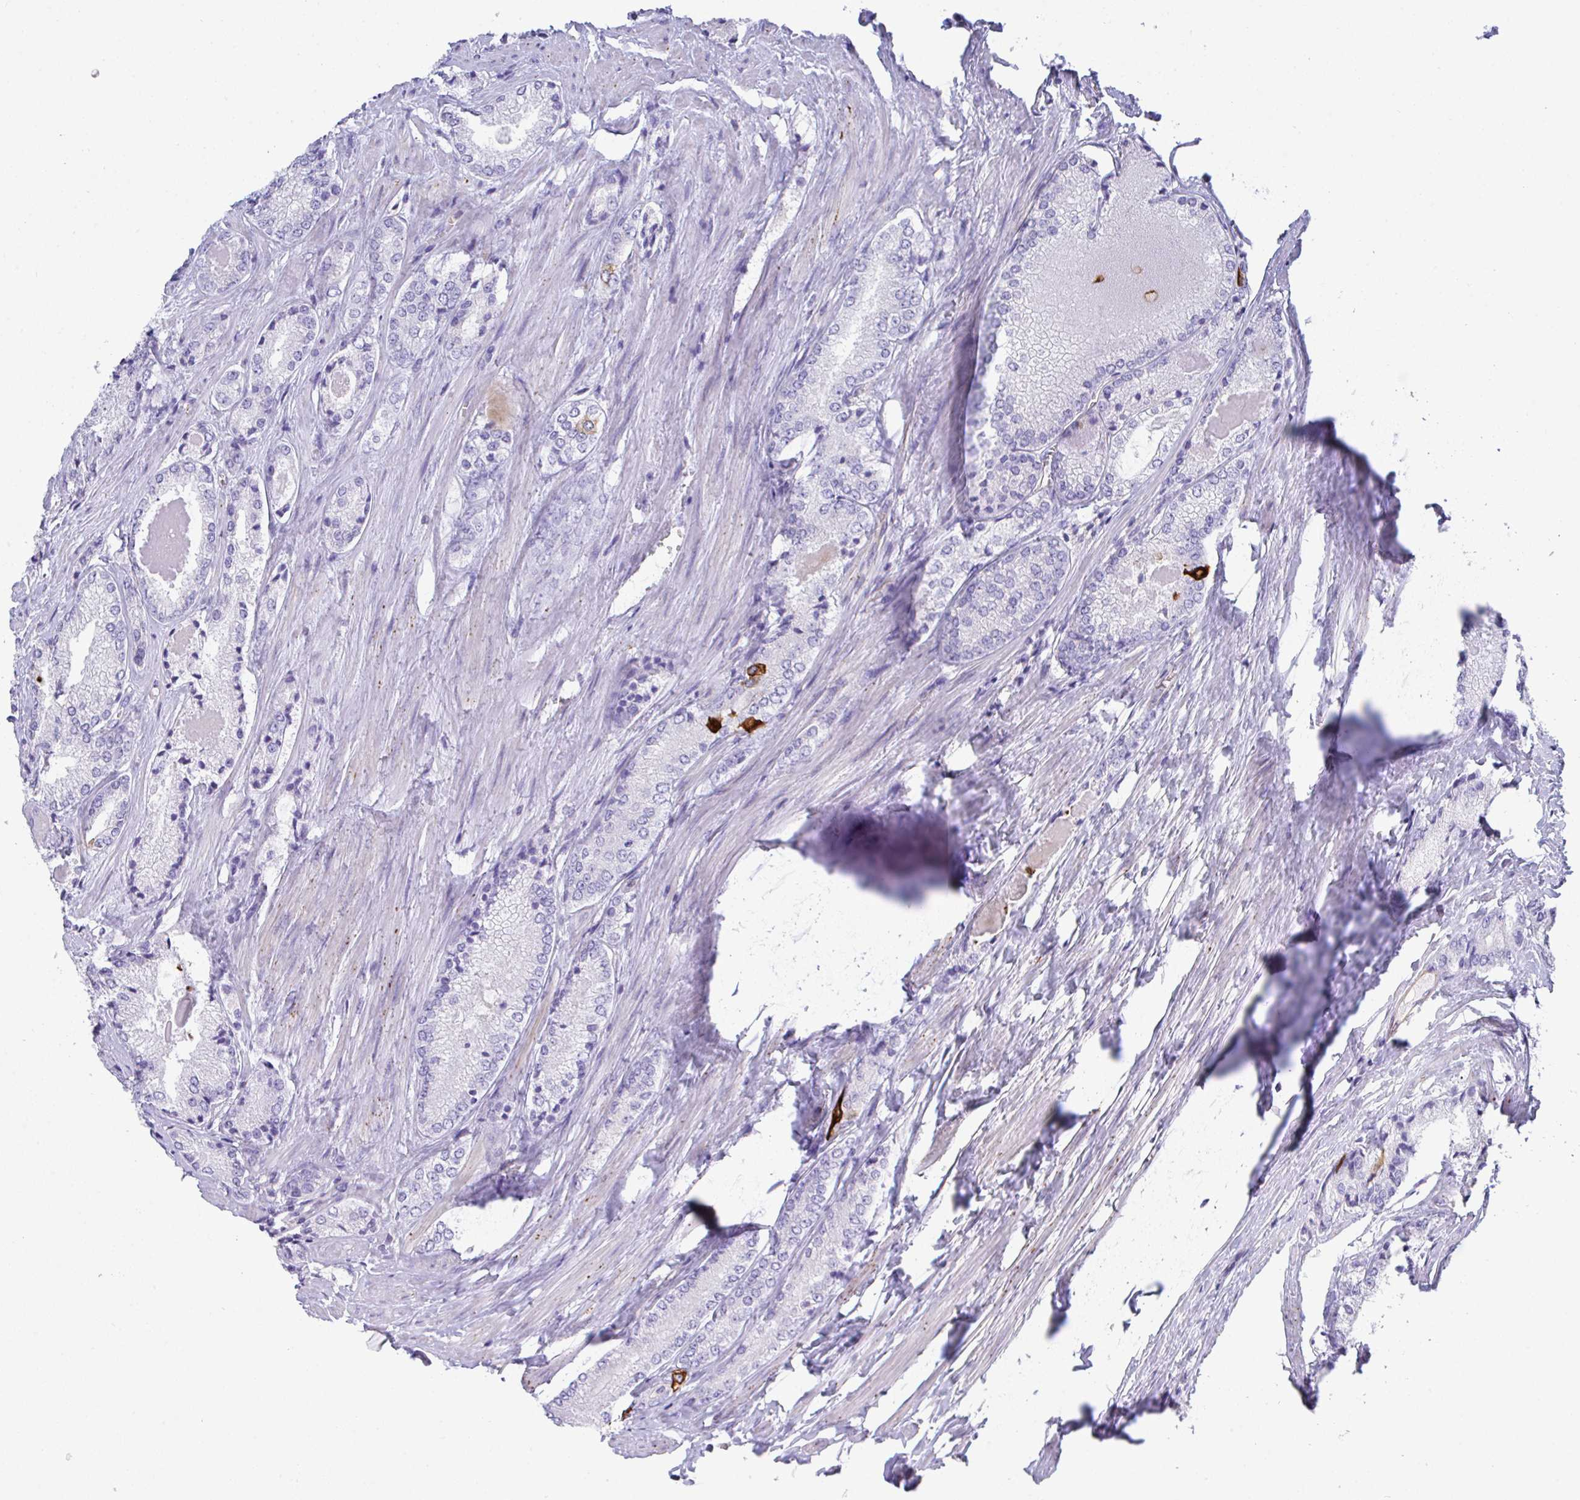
{"staining": {"intensity": "negative", "quantity": "none", "location": "none"}, "tissue": "prostate cancer", "cell_type": "Tumor cells", "image_type": "cancer", "snomed": [{"axis": "morphology", "description": "Adenocarcinoma, NOS"}, {"axis": "morphology", "description": "Adenocarcinoma, Low grade"}, {"axis": "topography", "description": "Prostate"}], "caption": "Human prostate cancer (adenocarcinoma) stained for a protein using immunohistochemistry reveals no positivity in tumor cells.", "gene": "TNFAIP8", "patient": {"sex": "male", "age": 68}}